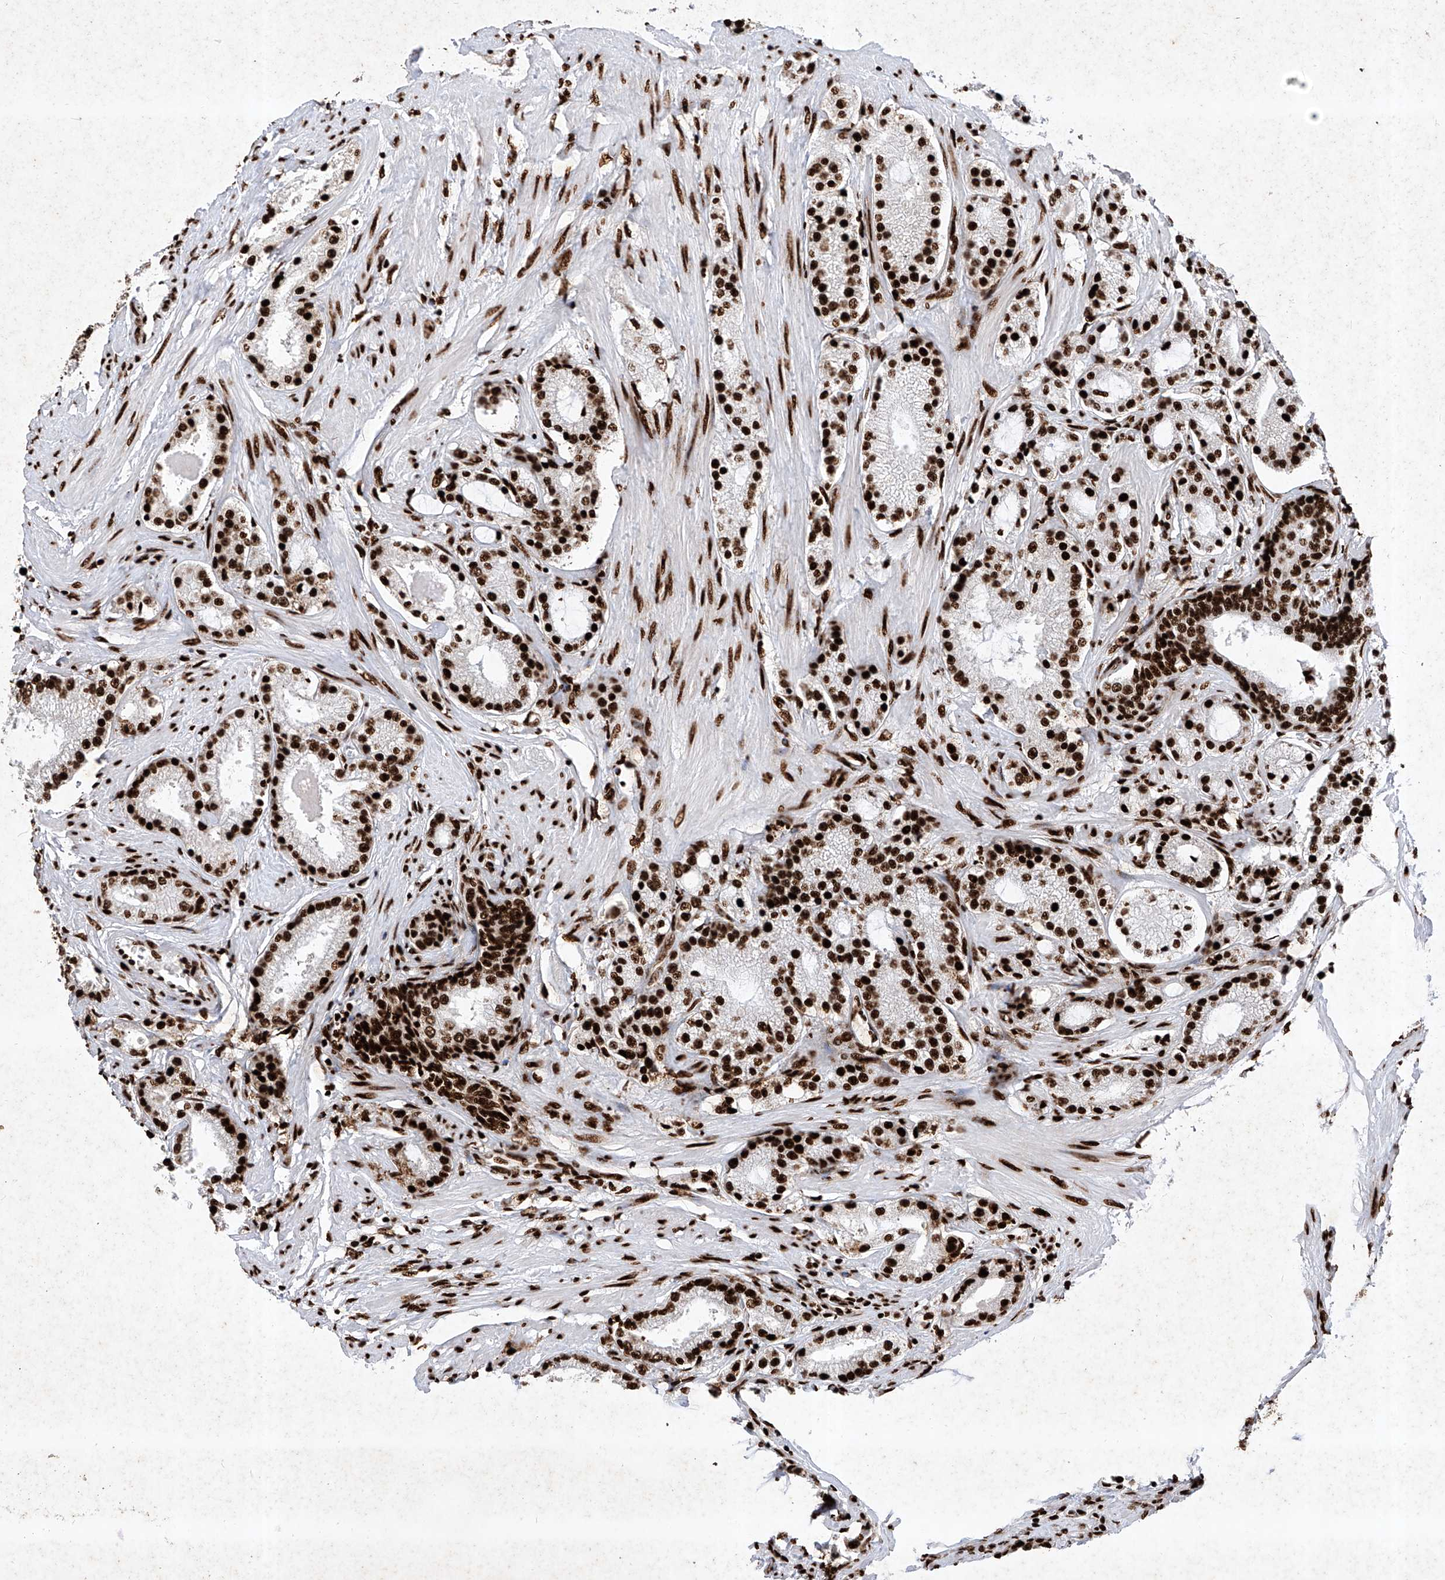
{"staining": {"intensity": "strong", "quantity": ">75%", "location": "nuclear"}, "tissue": "prostate cancer", "cell_type": "Tumor cells", "image_type": "cancer", "snomed": [{"axis": "morphology", "description": "Adenocarcinoma, Low grade"}, {"axis": "topography", "description": "Prostate"}], "caption": "Prostate adenocarcinoma (low-grade) was stained to show a protein in brown. There is high levels of strong nuclear expression in approximately >75% of tumor cells. (DAB IHC, brown staining for protein, blue staining for nuclei).", "gene": "SRSF6", "patient": {"sex": "male", "age": 63}}